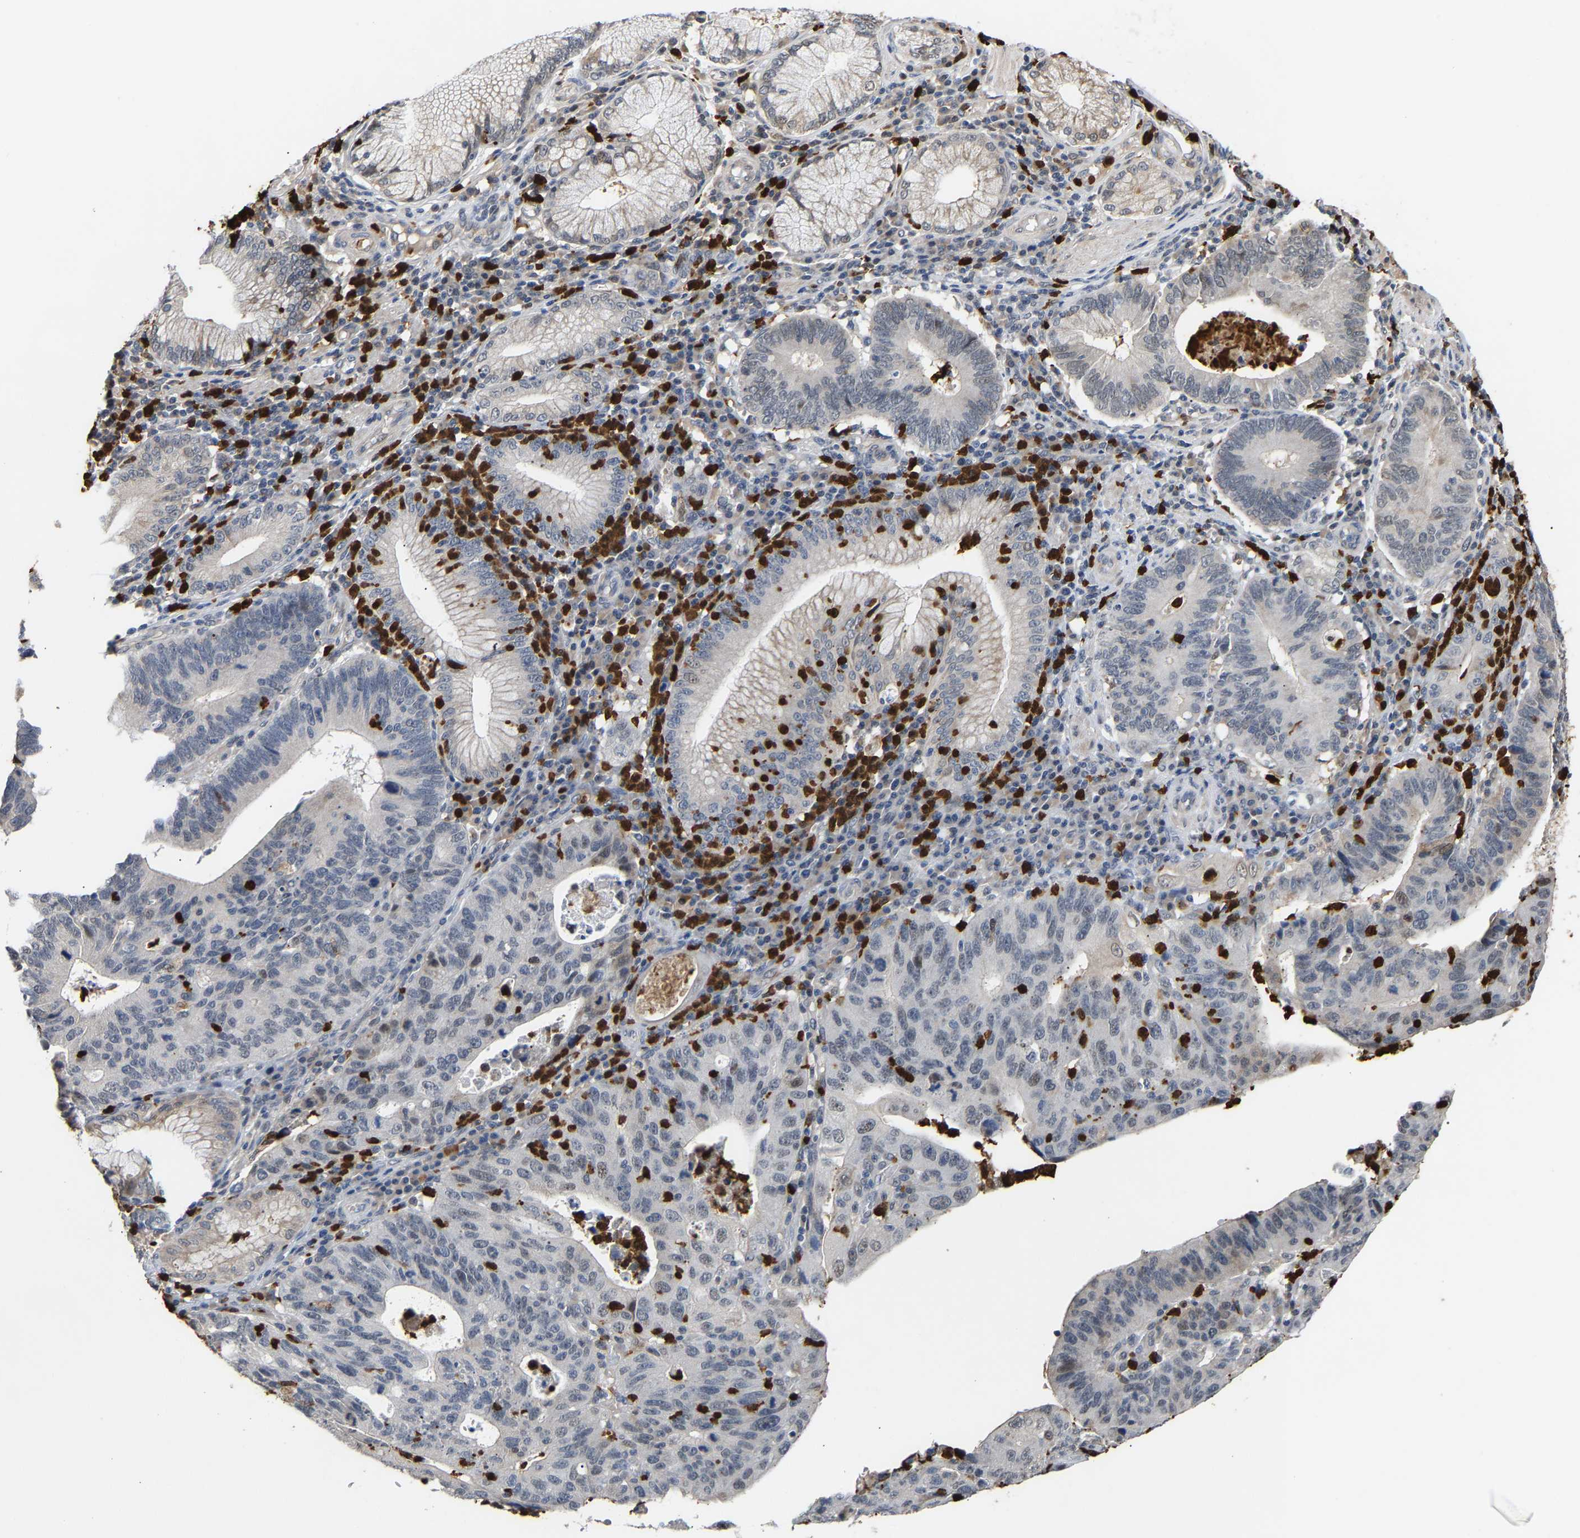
{"staining": {"intensity": "weak", "quantity": "<25%", "location": "nuclear"}, "tissue": "stomach cancer", "cell_type": "Tumor cells", "image_type": "cancer", "snomed": [{"axis": "morphology", "description": "Adenocarcinoma, NOS"}, {"axis": "topography", "description": "Stomach"}], "caption": "This is an immunohistochemistry image of human stomach adenocarcinoma. There is no positivity in tumor cells.", "gene": "TDRD7", "patient": {"sex": "male", "age": 59}}